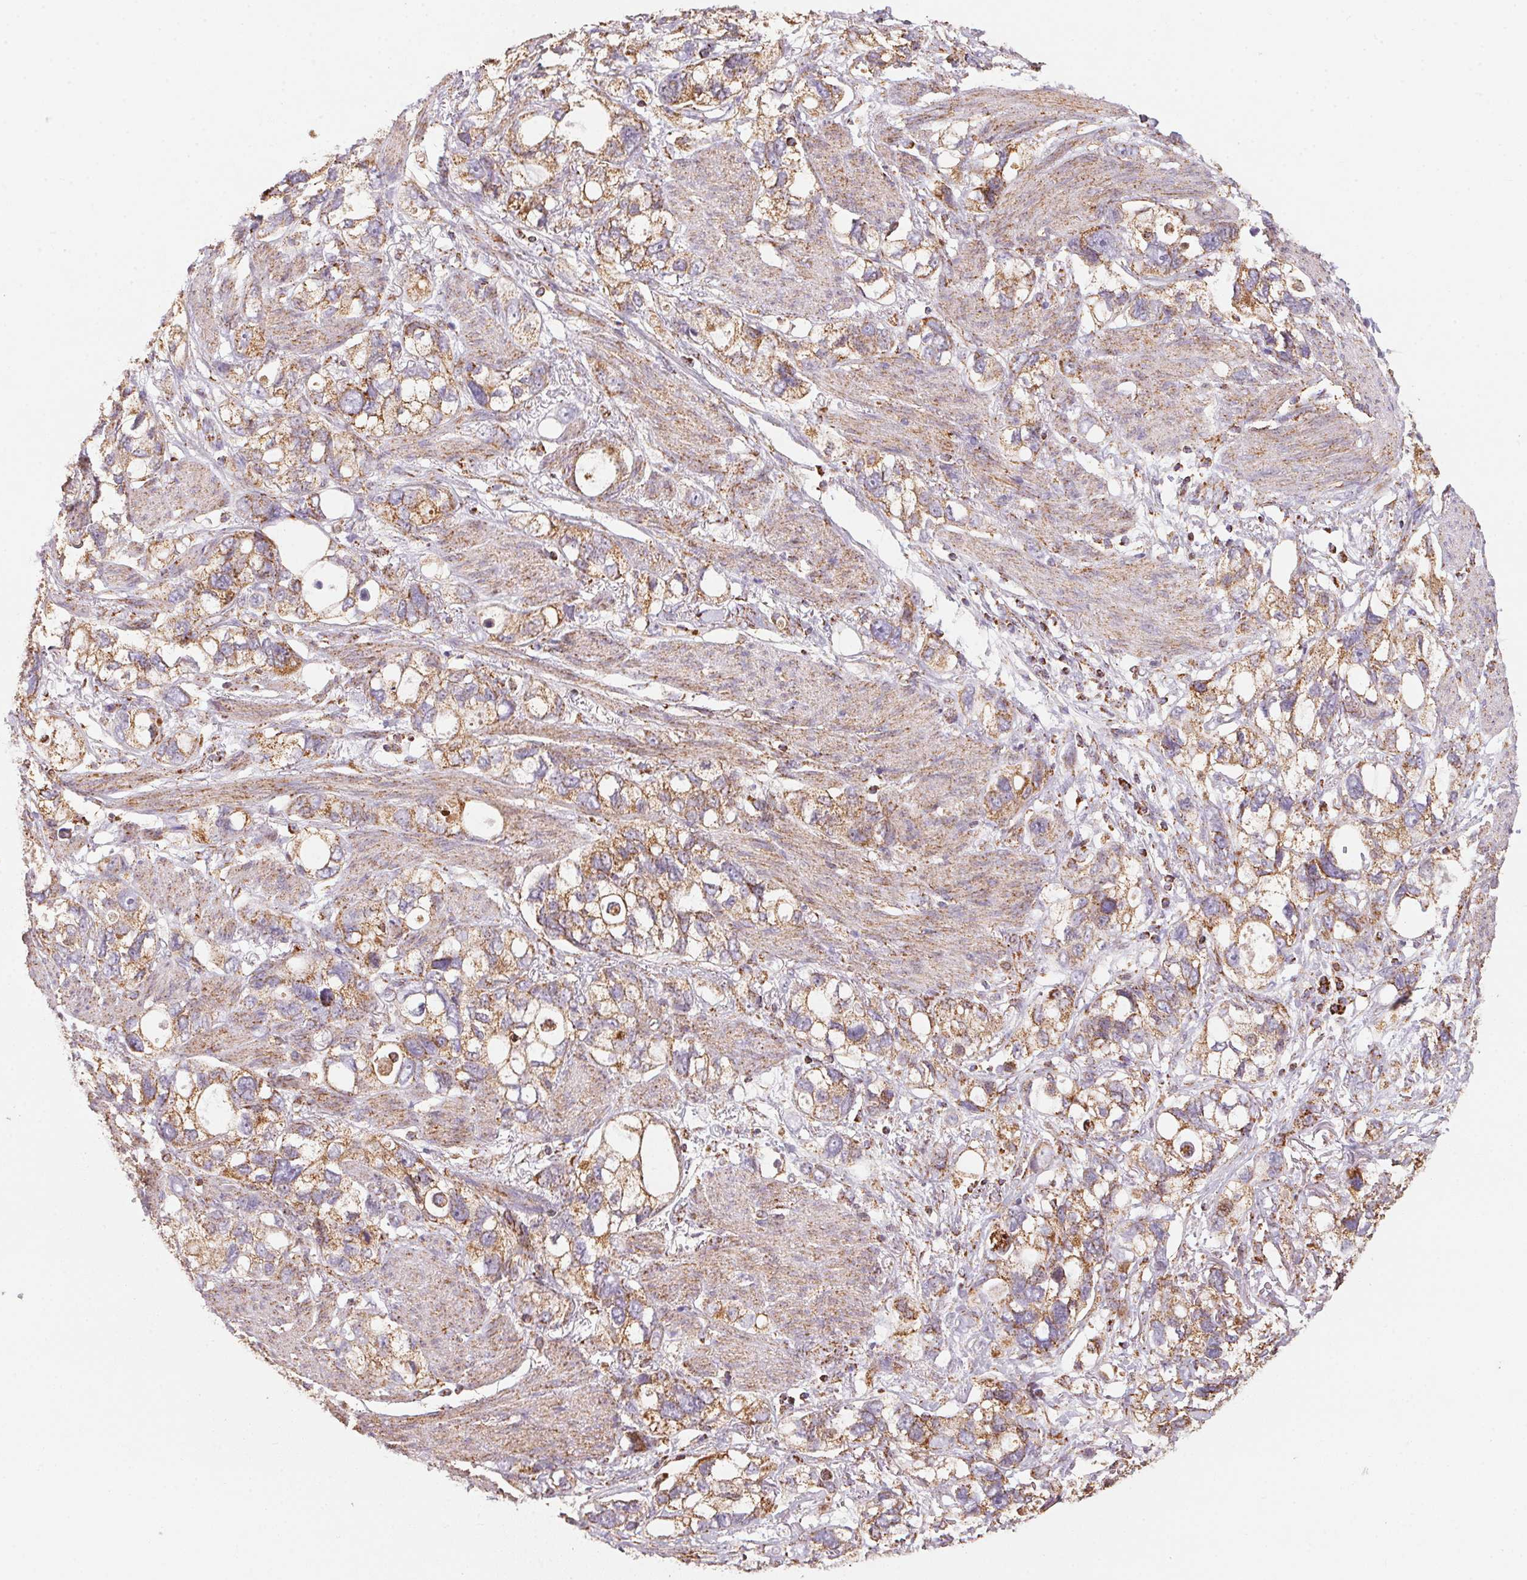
{"staining": {"intensity": "moderate", "quantity": ">75%", "location": "cytoplasmic/membranous"}, "tissue": "stomach cancer", "cell_type": "Tumor cells", "image_type": "cancer", "snomed": [{"axis": "morphology", "description": "Adenocarcinoma, NOS"}, {"axis": "topography", "description": "Stomach, upper"}], "caption": "Immunohistochemistry of human adenocarcinoma (stomach) demonstrates medium levels of moderate cytoplasmic/membranous expression in about >75% of tumor cells.", "gene": "NDUFS2", "patient": {"sex": "female", "age": 81}}